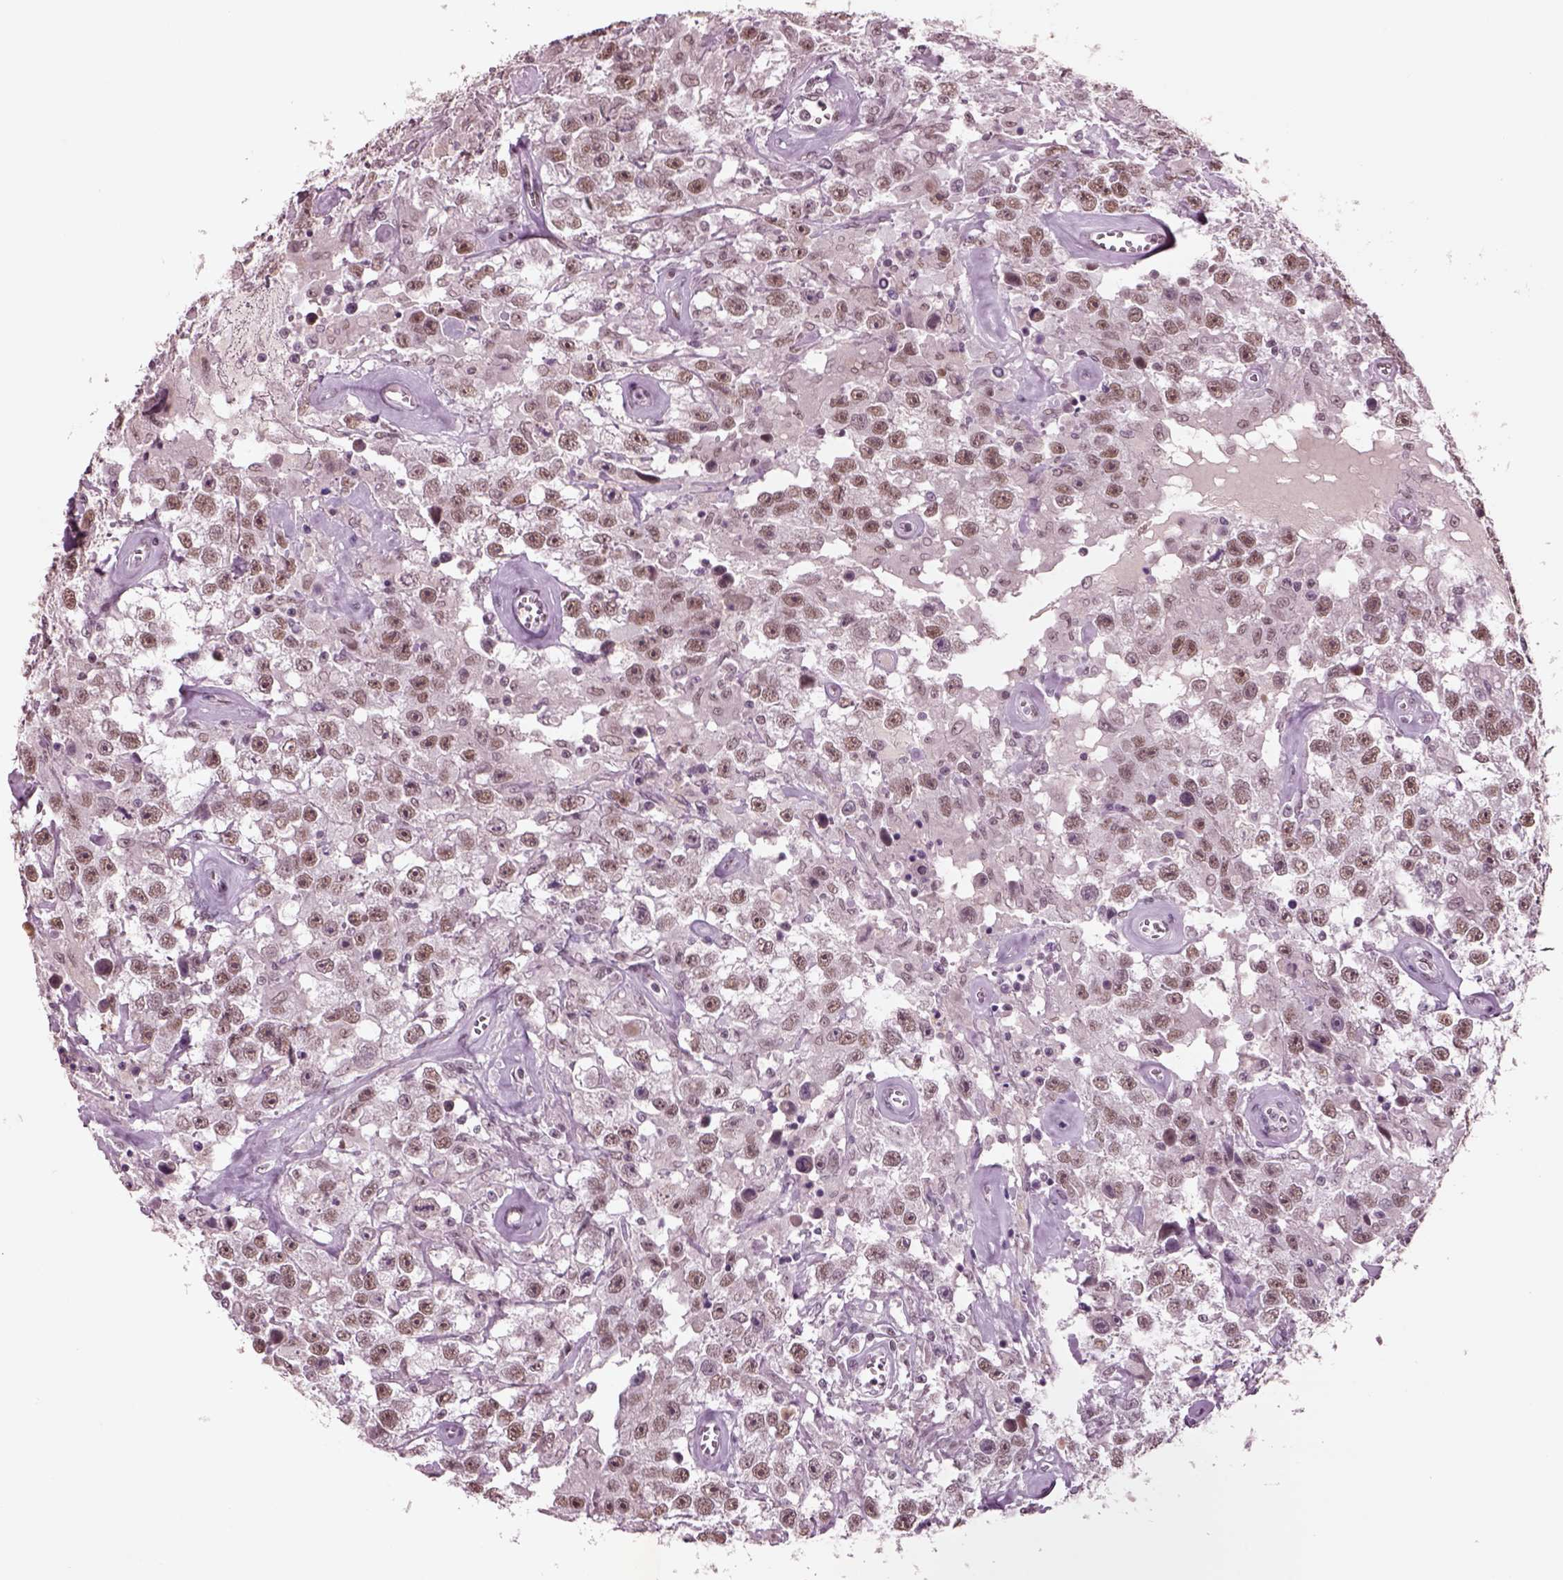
{"staining": {"intensity": "moderate", "quantity": "25%-75%", "location": "nuclear"}, "tissue": "testis cancer", "cell_type": "Tumor cells", "image_type": "cancer", "snomed": [{"axis": "morphology", "description": "Seminoma, NOS"}, {"axis": "topography", "description": "Testis"}], "caption": "This image shows testis cancer (seminoma) stained with IHC to label a protein in brown. The nuclear of tumor cells show moderate positivity for the protein. Nuclei are counter-stained blue.", "gene": "SEPHS1", "patient": {"sex": "male", "age": 43}}